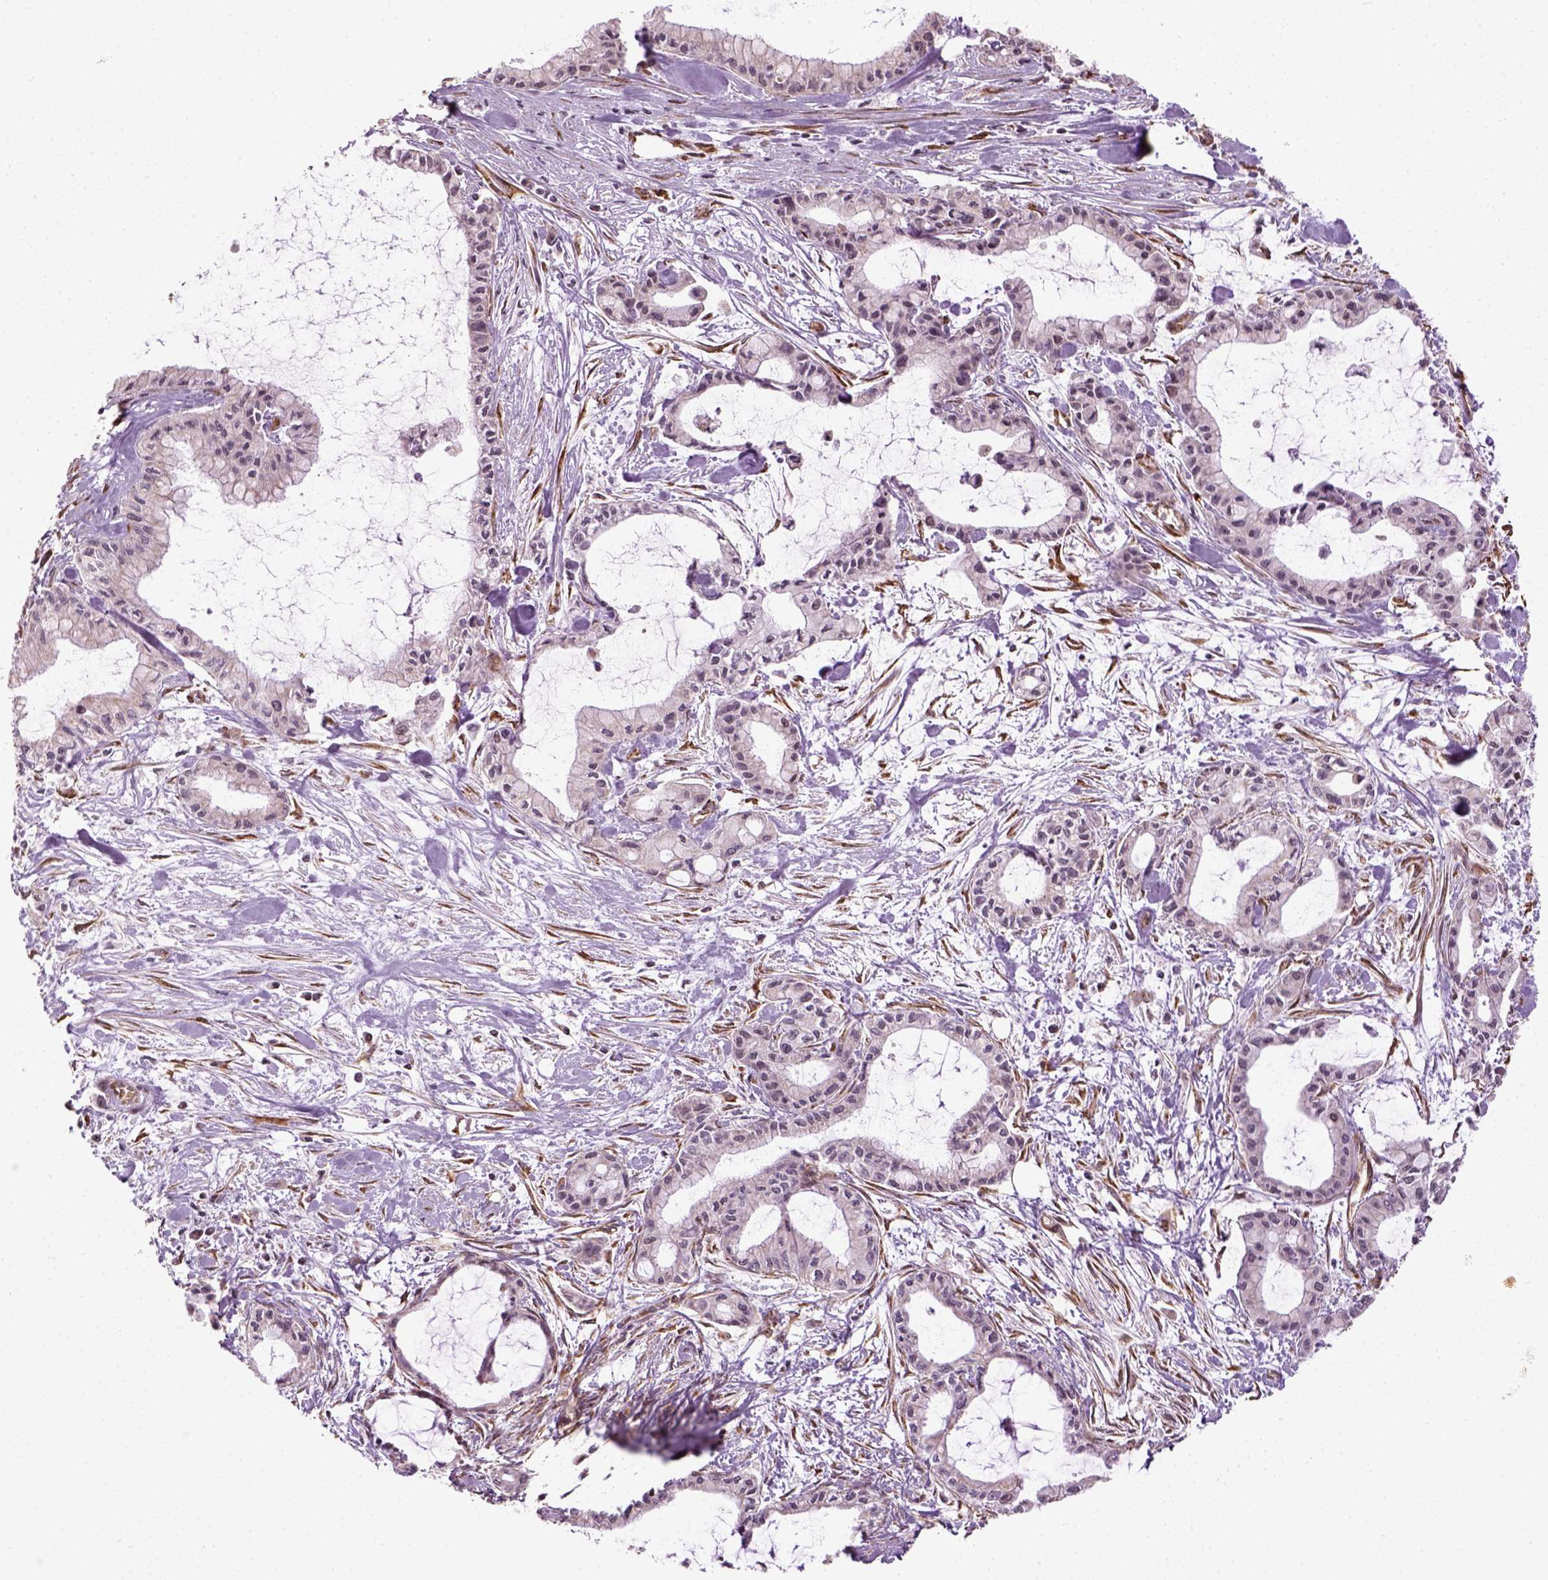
{"staining": {"intensity": "negative", "quantity": "none", "location": "none"}, "tissue": "pancreatic cancer", "cell_type": "Tumor cells", "image_type": "cancer", "snomed": [{"axis": "morphology", "description": "Adenocarcinoma, NOS"}, {"axis": "topography", "description": "Pancreas"}], "caption": "Pancreatic cancer was stained to show a protein in brown. There is no significant expression in tumor cells.", "gene": "XK", "patient": {"sex": "male", "age": 48}}